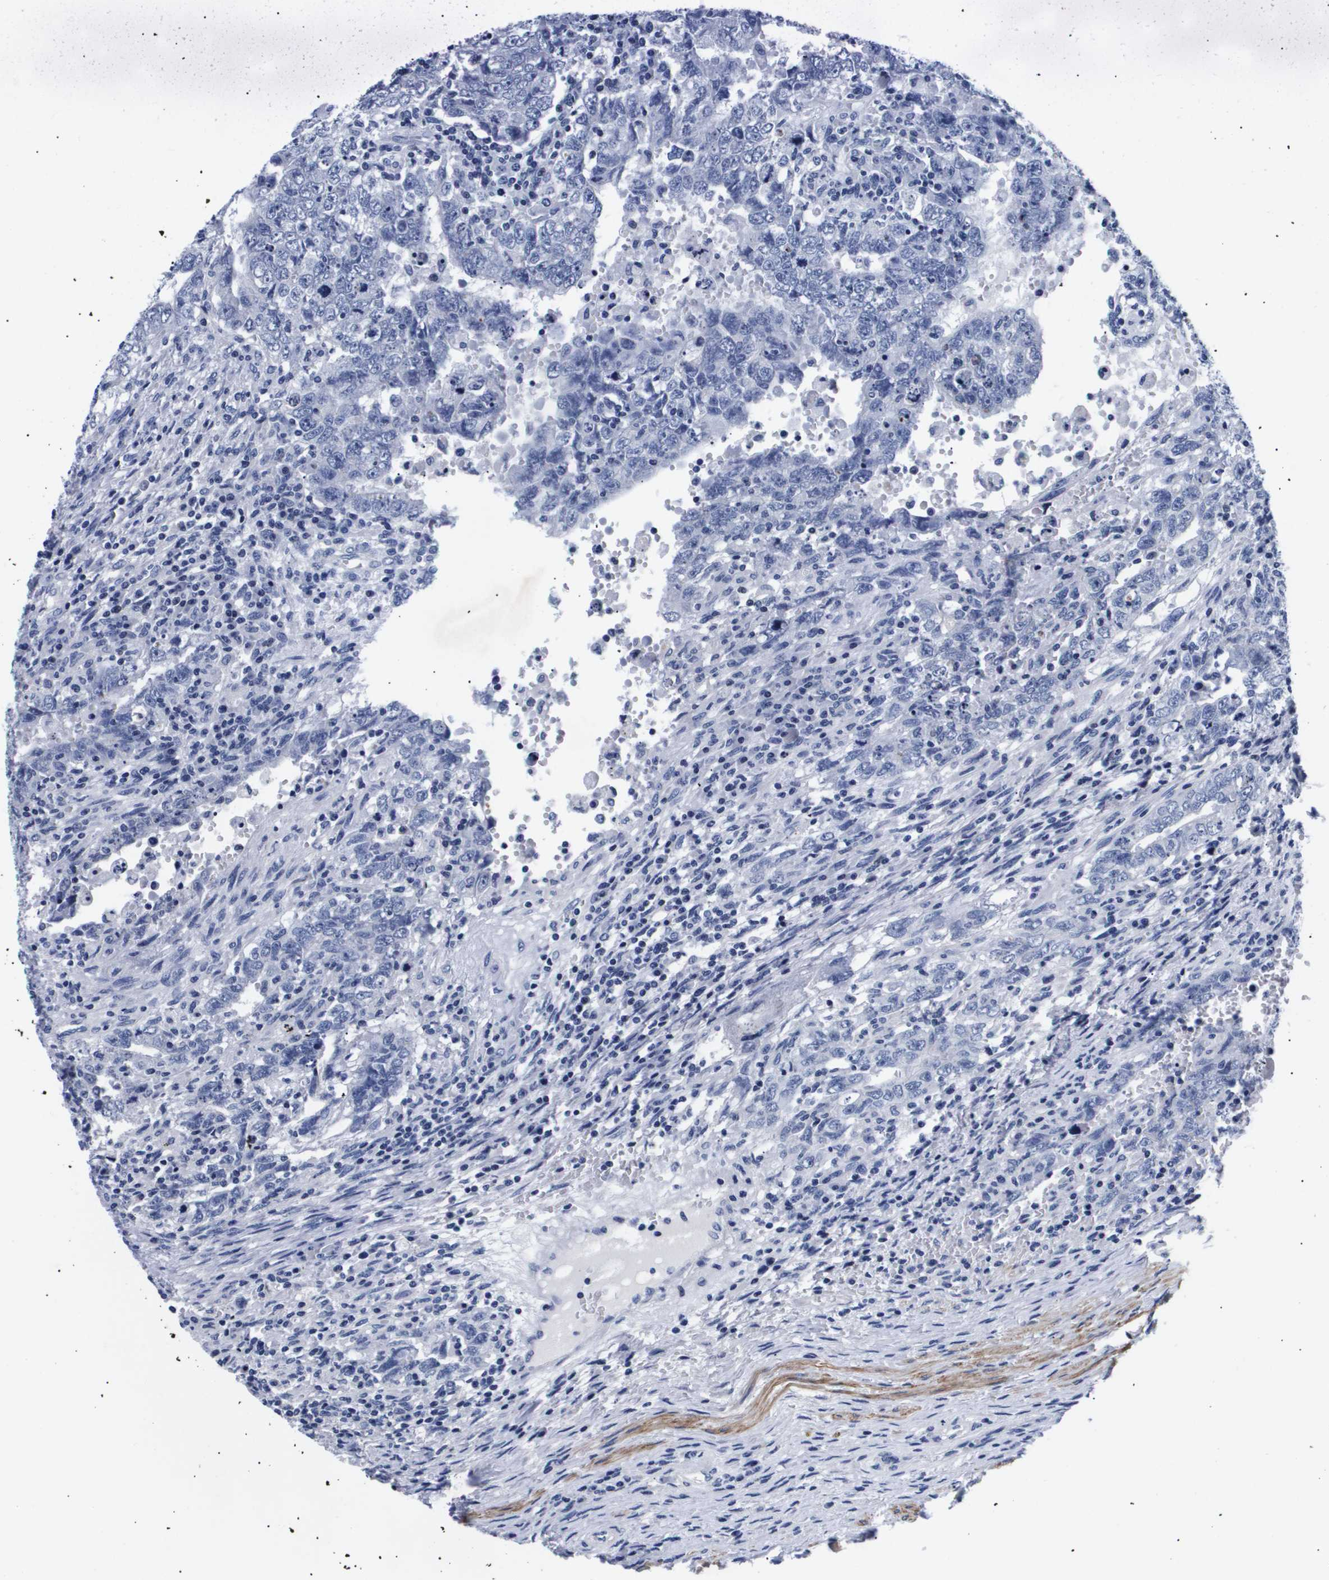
{"staining": {"intensity": "negative", "quantity": "none", "location": "none"}, "tissue": "testis cancer", "cell_type": "Tumor cells", "image_type": "cancer", "snomed": [{"axis": "morphology", "description": "Carcinoma, Embryonal, NOS"}, {"axis": "topography", "description": "Testis"}], "caption": "Testis embryonal carcinoma stained for a protein using immunohistochemistry demonstrates no expression tumor cells.", "gene": "SHD", "patient": {"sex": "male", "age": 26}}